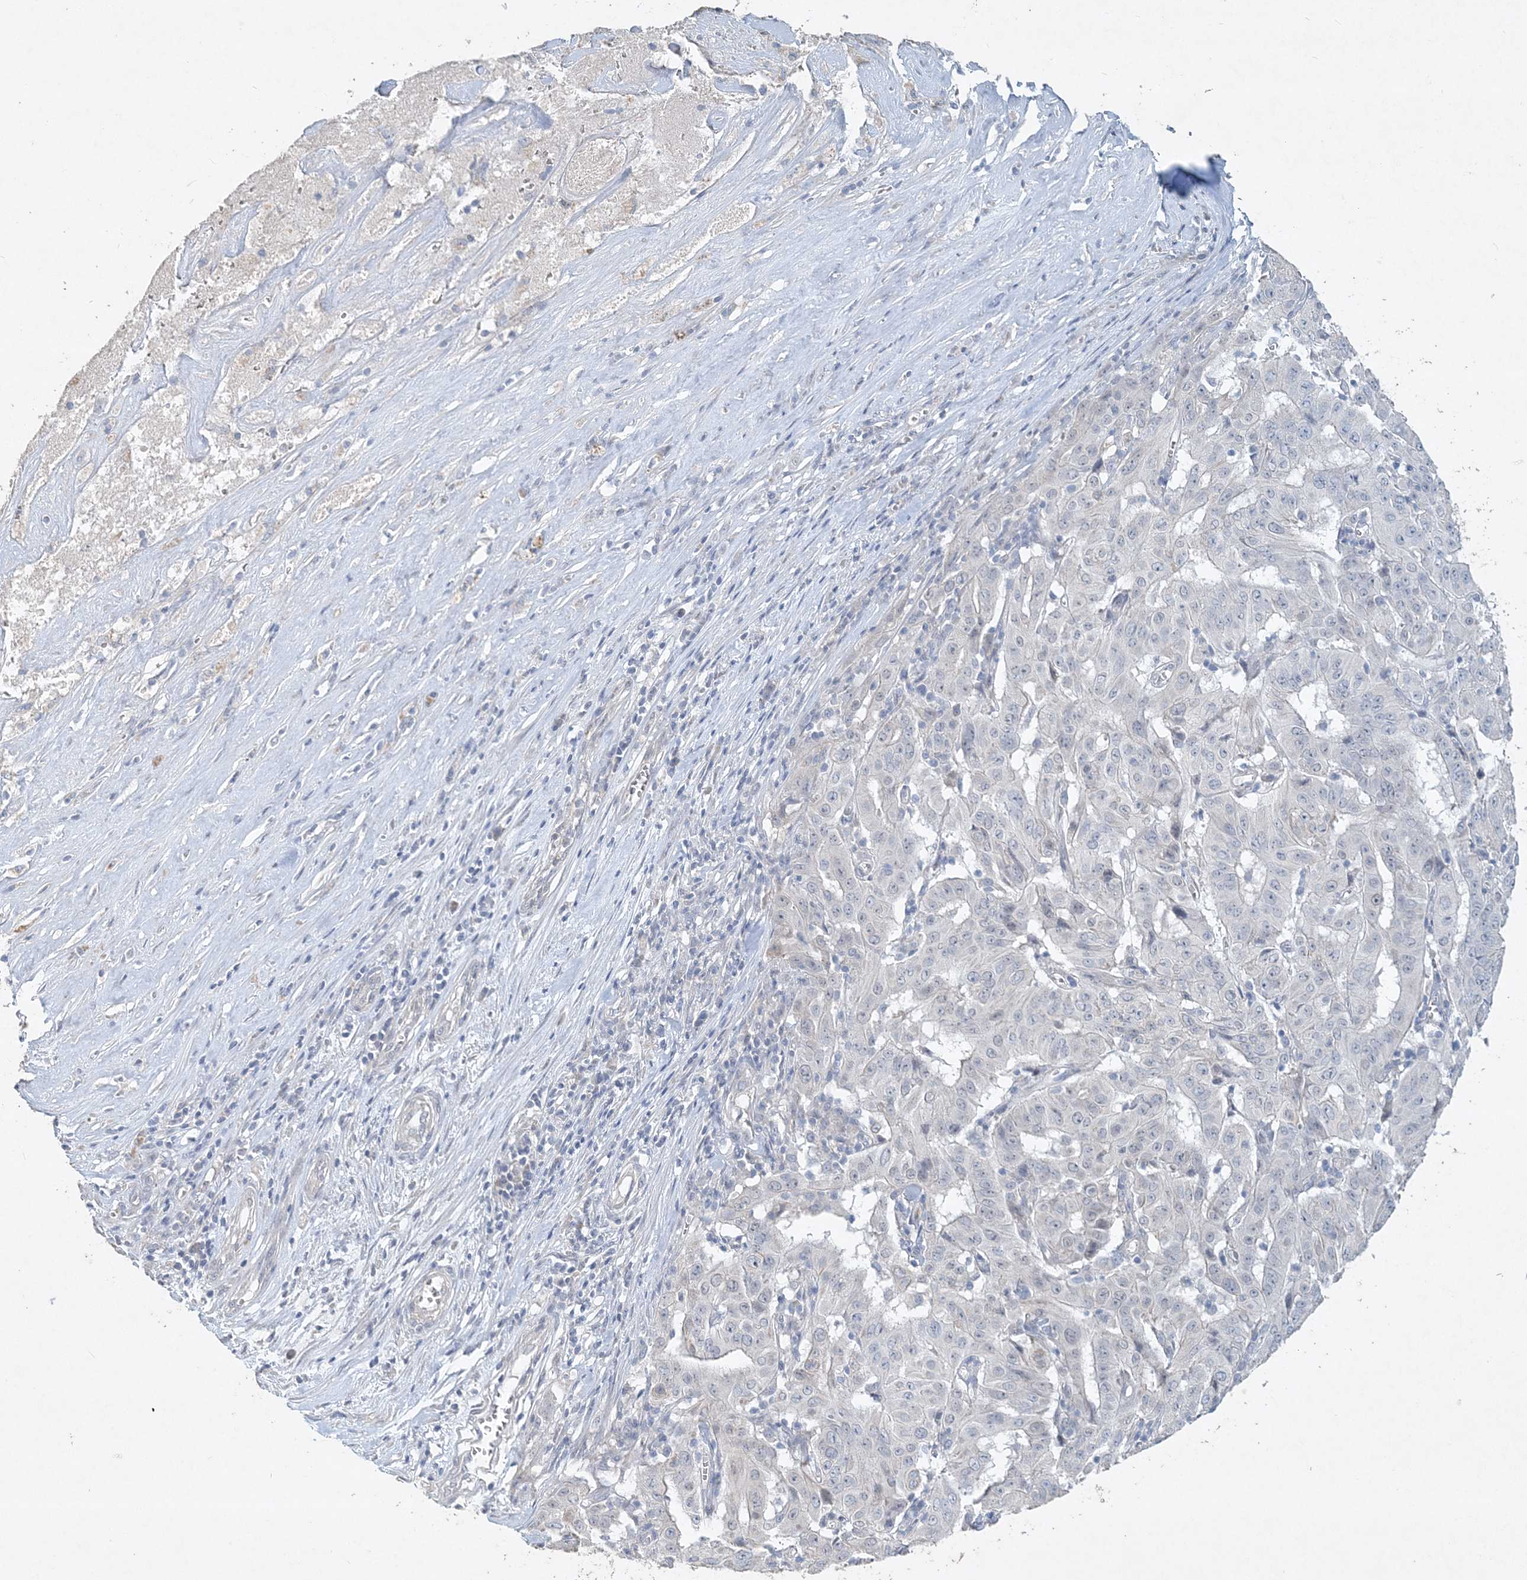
{"staining": {"intensity": "negative", "quantity": "none", "location": "none"}, "tissue": "pancreatic cancer", "cell_type": "Tumor cells", "image_type": "cancer", "snomed": [{"axis": "morphology", "description": "Adenocarcinoma, NOS"}, {"axis": "topography", "description": "Pancreas"}], "caption": "A histopathology image of pancreatic cancer (adenocarcinoma) stained for a protein exhibits no brown staining in tumor cells.", "gene": "DNAH5", "patient": {"sex": "male", "age": 63}}